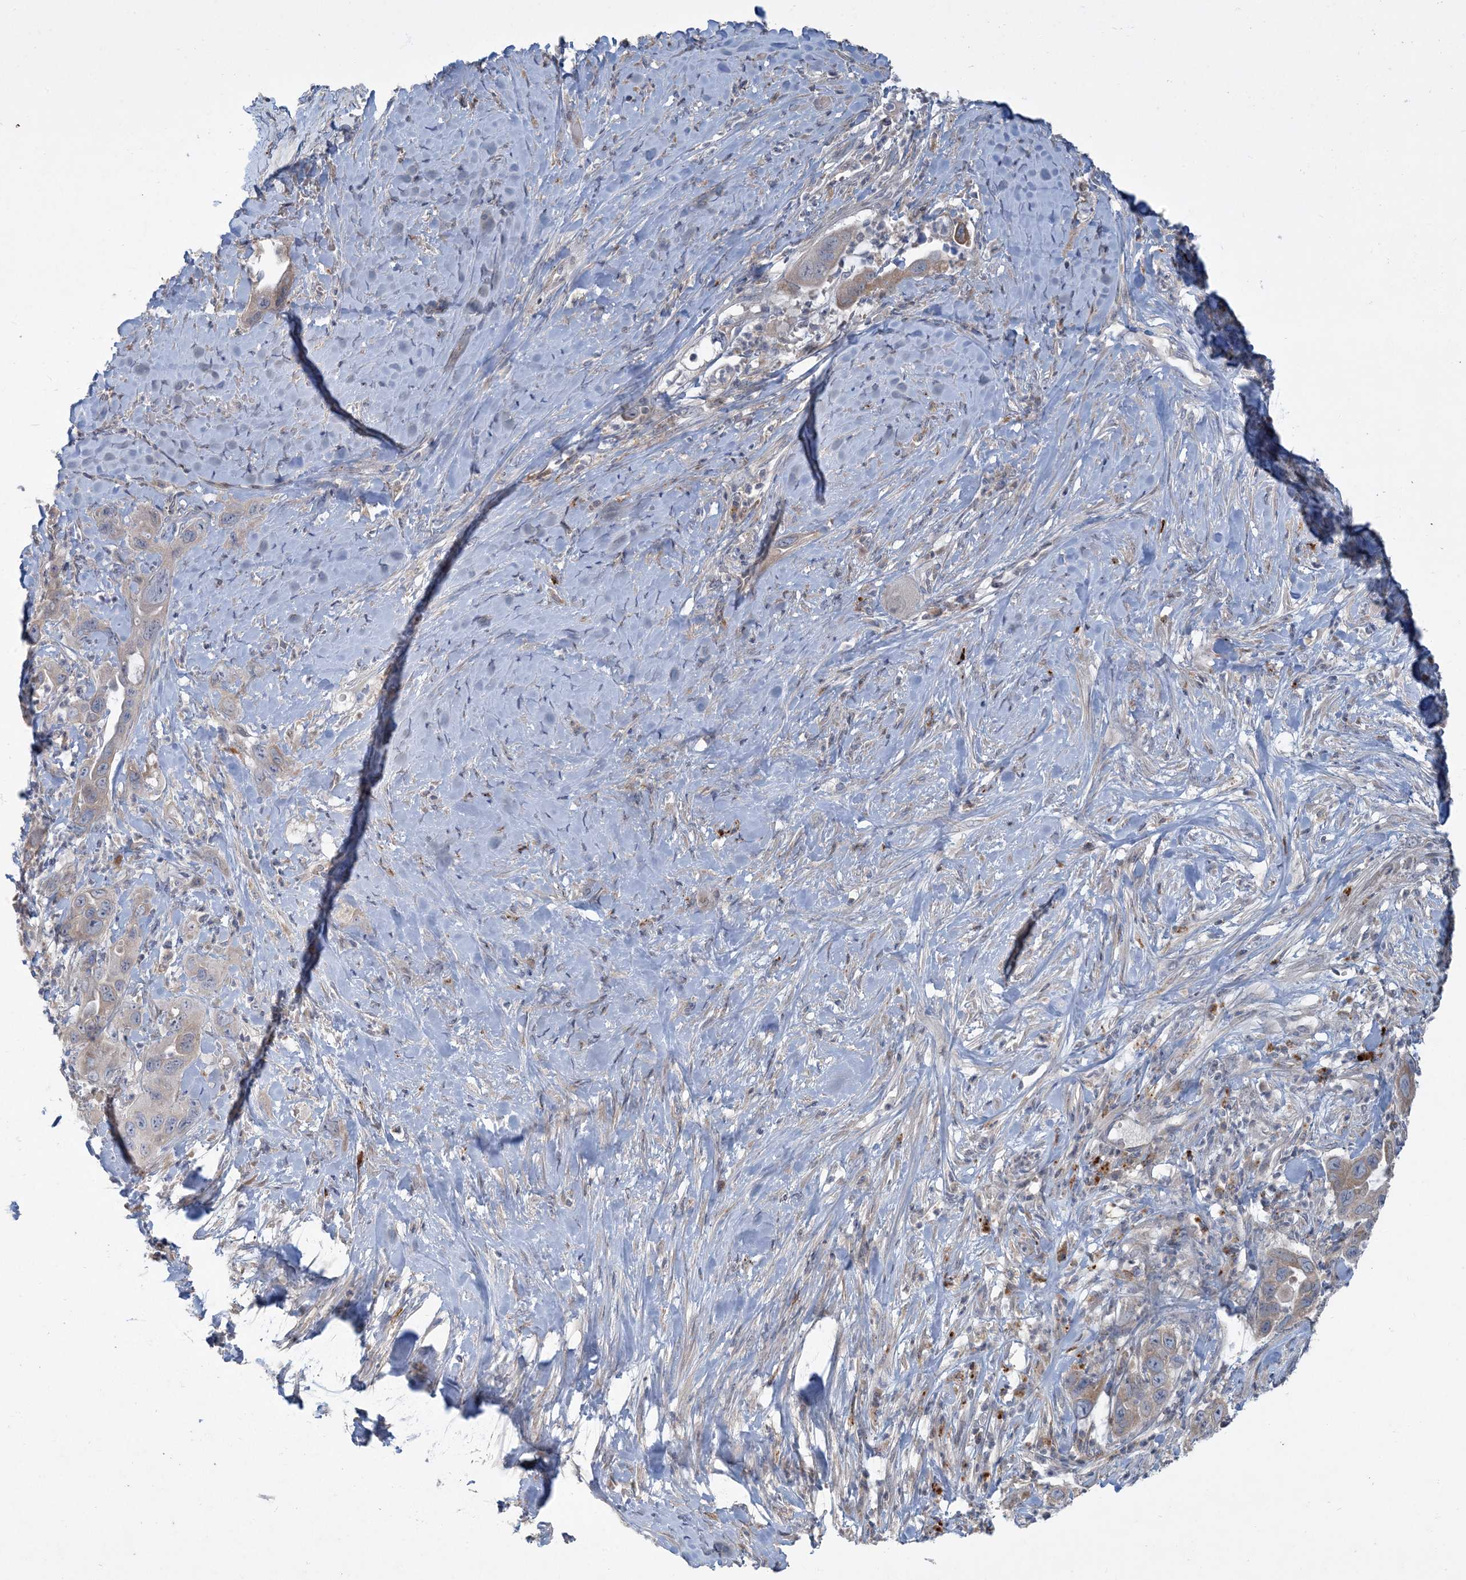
{"staining": {"intensity": "moderate", "quantity": ">75%", "location": "cytoplasmic/membranous"}, "tissue": "pancreatic cancer", "cell_type": "Tumor cells", "image_type": "cancer", "snomed": [{"axis": "morphology", "description": "Adenocarcinoma, NOS"}, {"axis": "topography", "description": "Pancreas"}], "caption": "A histopathology image of human pancreatic cancer (adenocarcinoma) stained for a protein reveals moderate cytoplasmic/membranous brown staining in tumor cells.", "gene": "LTN1", "patient": {"sex": "female", "age": 71}}